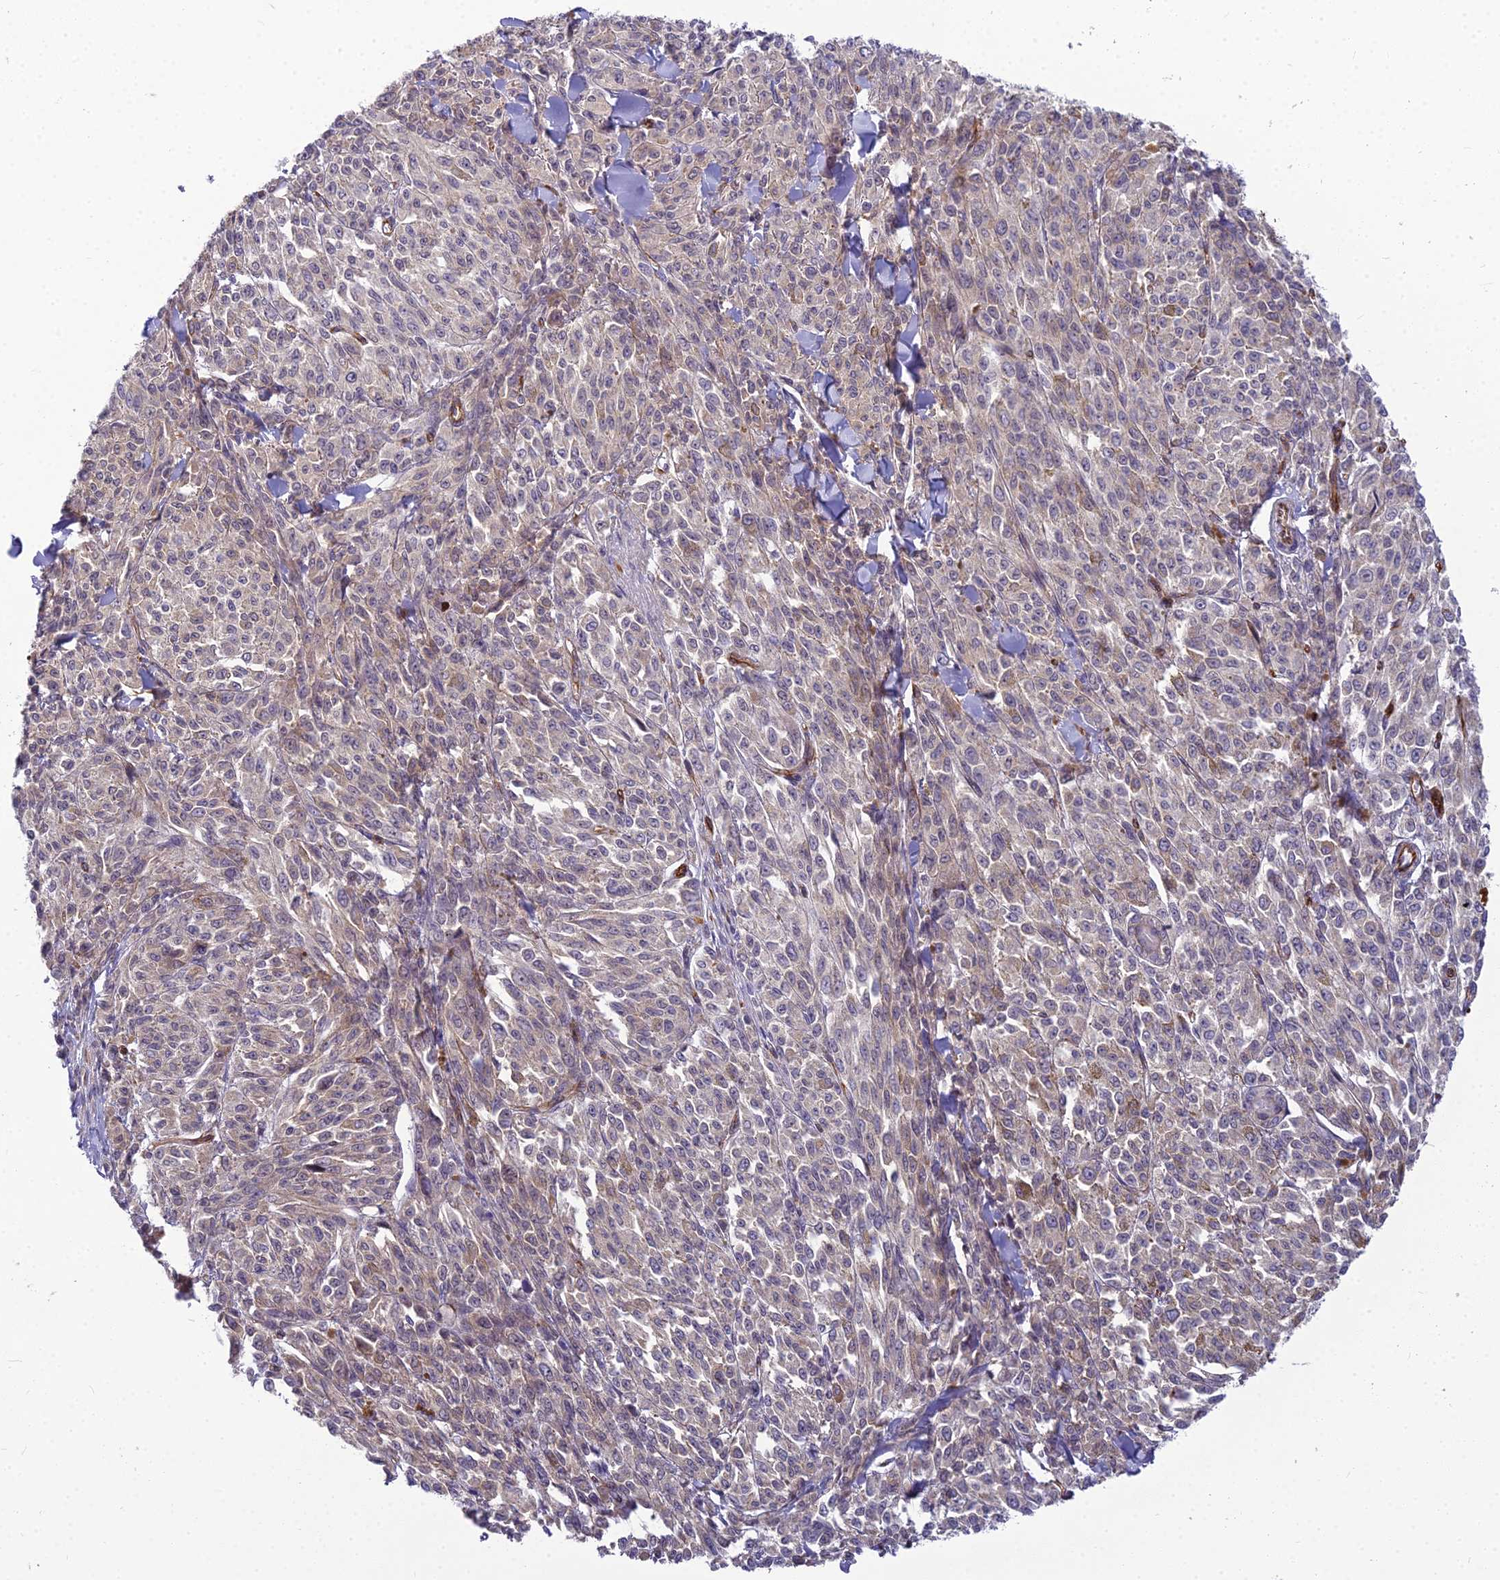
{"staining": {"intensity": "weak", "quantity": "25%-75%", "location": "cytoplasmic/membranous,nuclear"}, "tissue": "melanoma", "cell_type": "Tumor cells", "image_type": "cancer", "snomed": [{"axis": "morphology", "description": "Malignant melanoma, NOS"}, {"axis": "topography", "description": "Skin"}], "caption": "The immunohistochemical stain shows weak cytoplasmic/membranous and nuclear expression in tumor cells of melanoma tissue.", "gene": "RGL3", "patient": {"sex": "female", "age": 52}}